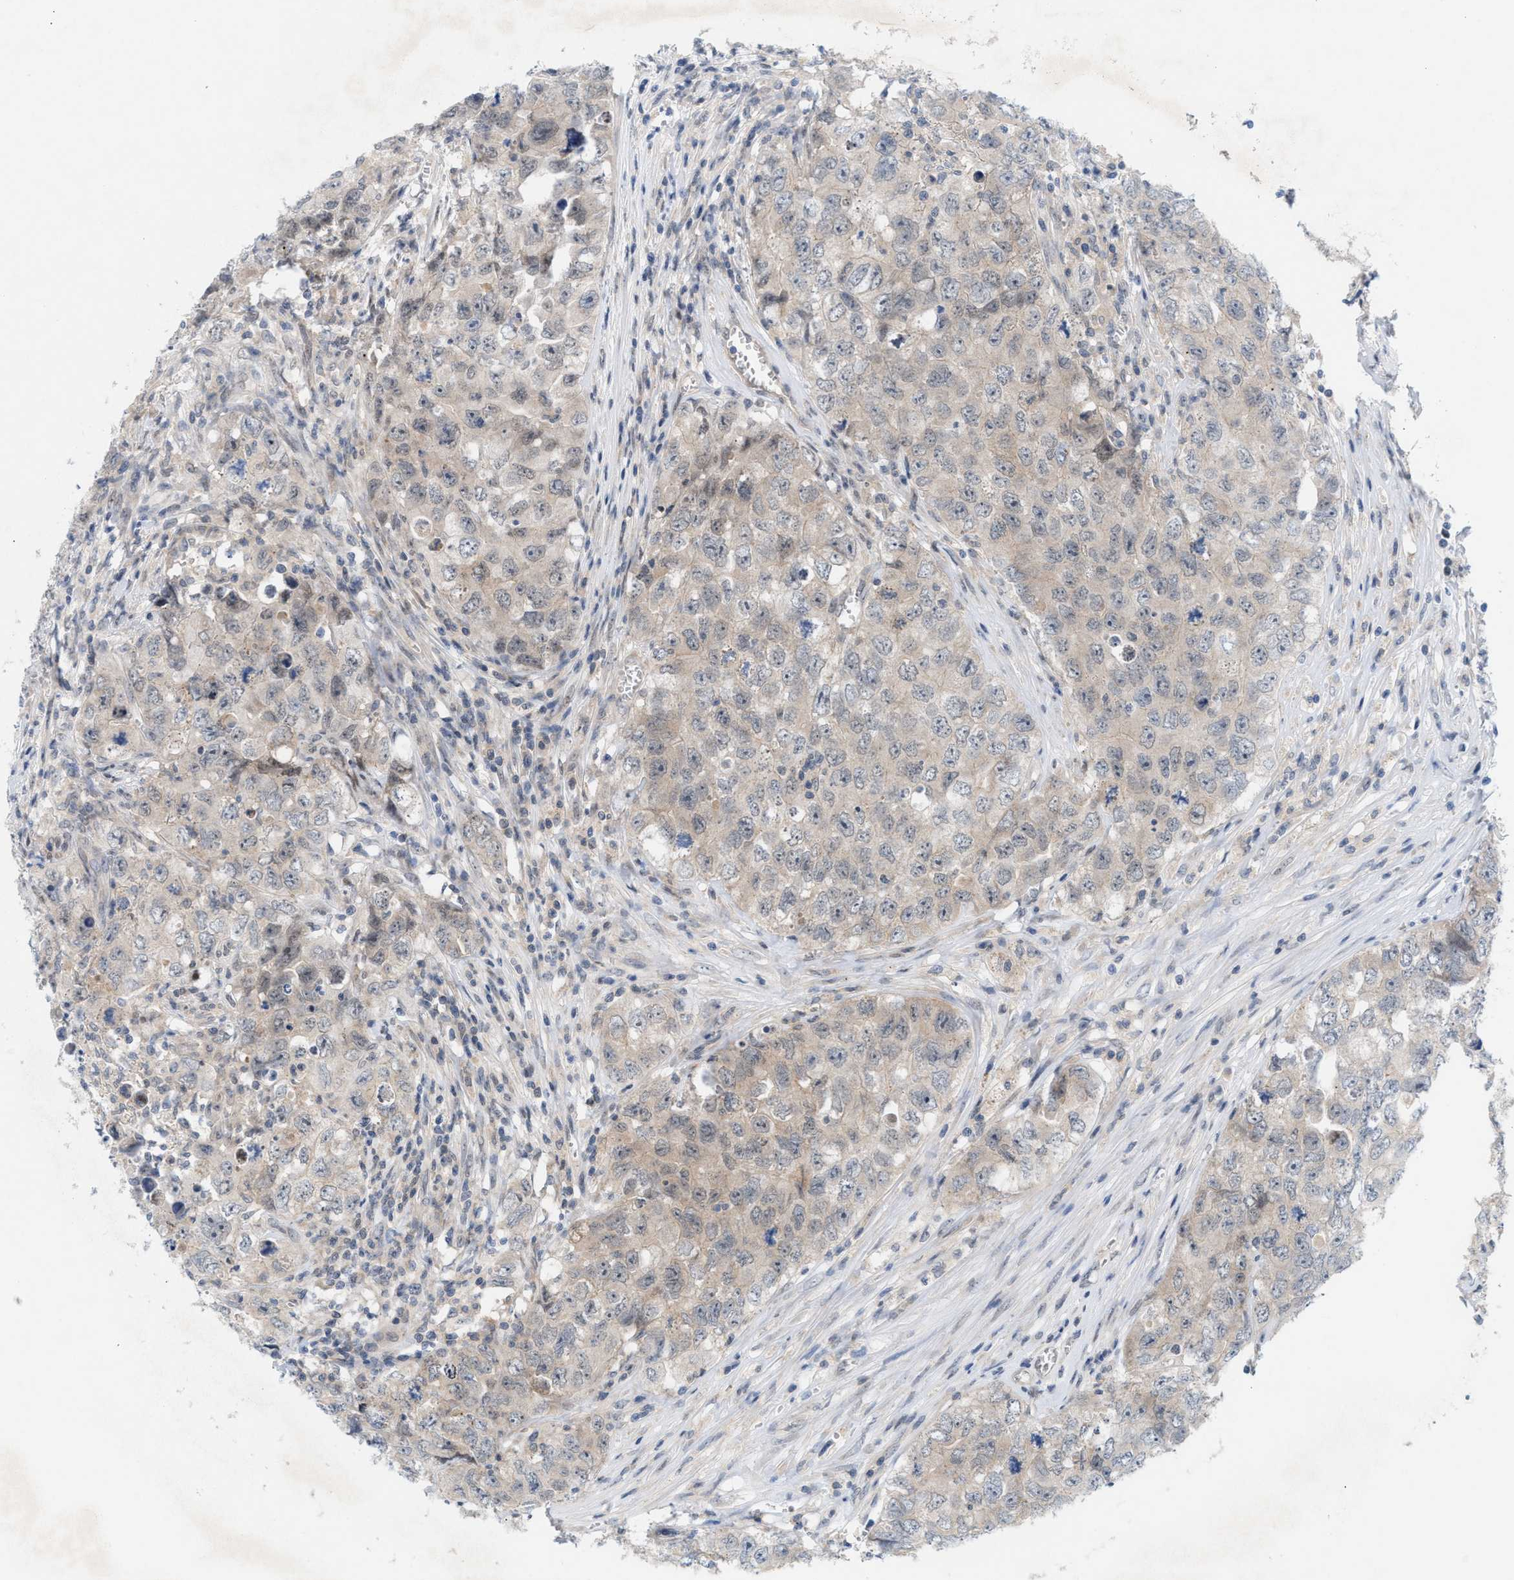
{"staining": {"intensity": "weak", "quantity": "<25%", "location": "nuclear"}, "tissue": "testis cancer", "cell_type": "Tumor cells", "image_type": "cancer", "snomed": [{"axis": "morphology", "description": "Seminoma, NOS"}, {"axis": "morphology", "description": "Carcinoma, Embryonal, NOS"}, {"axis": "topography", "description": "Testis"}], "caption": "Histopathology image shows no significant protein expression in tumor cells of testis embryonal carcinoma.", "gene": "WIPI2", "patient": {"sex": "male", "age": 43}}